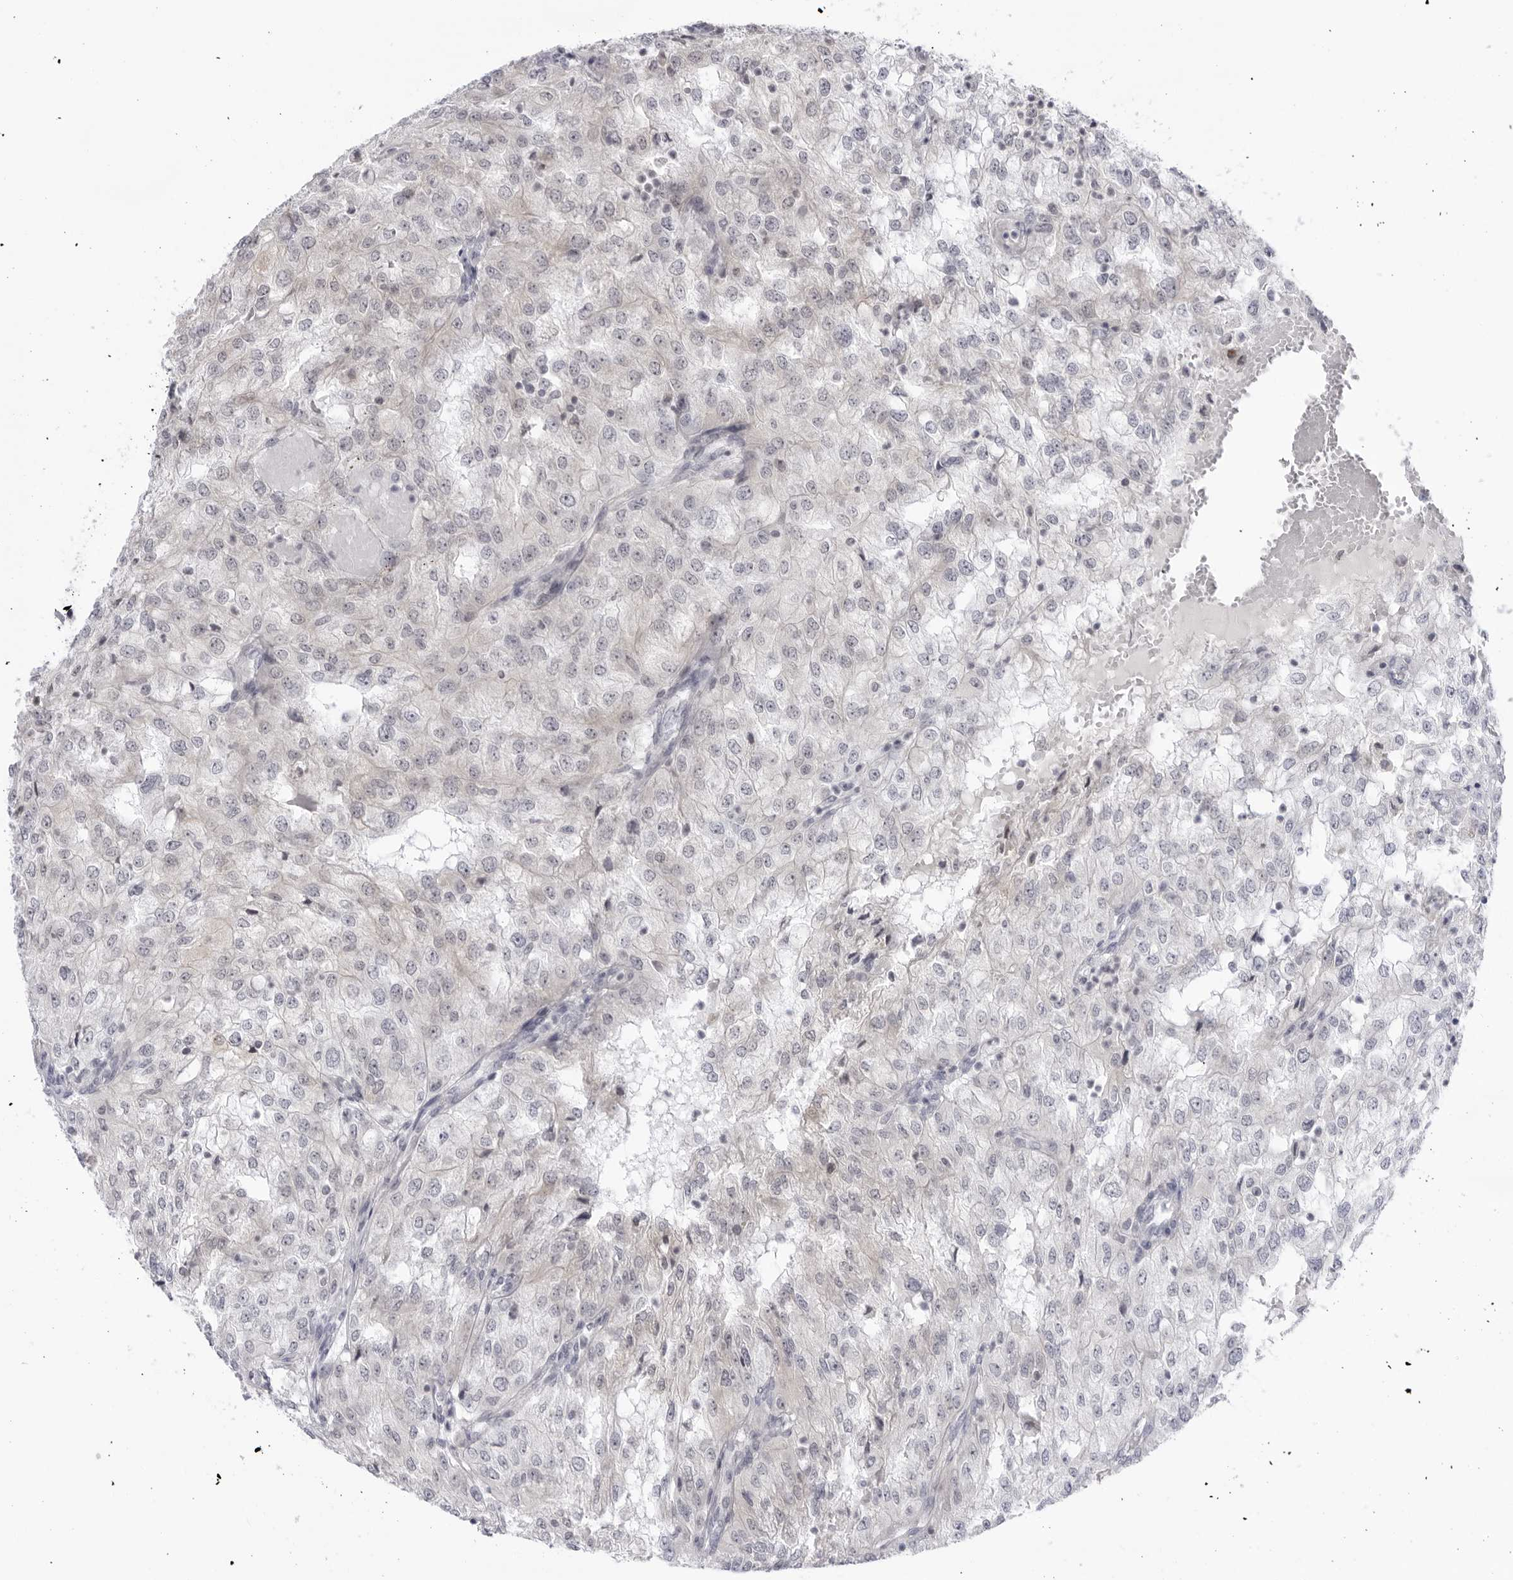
{"staining": {"intensity": "negative", "quantity": "none", "location": "none"}, "tissue": "renal cancer", "cell_type": "Tumor cells", "image_type": "cancer", "snomed": [{"axis": "morphology", "description": "Adenocarcinoma, NOS"}, {"axis": "topography", "description": "Kidney"}], "caption": "DAB (3,3'-diaminobenzidine) immunohistochemical staining of human renal adenocarcinoma displays no significant positivity in tumor cells.", "gene": "CNBD1", "patient": {"sex": "female", "age": 54}}